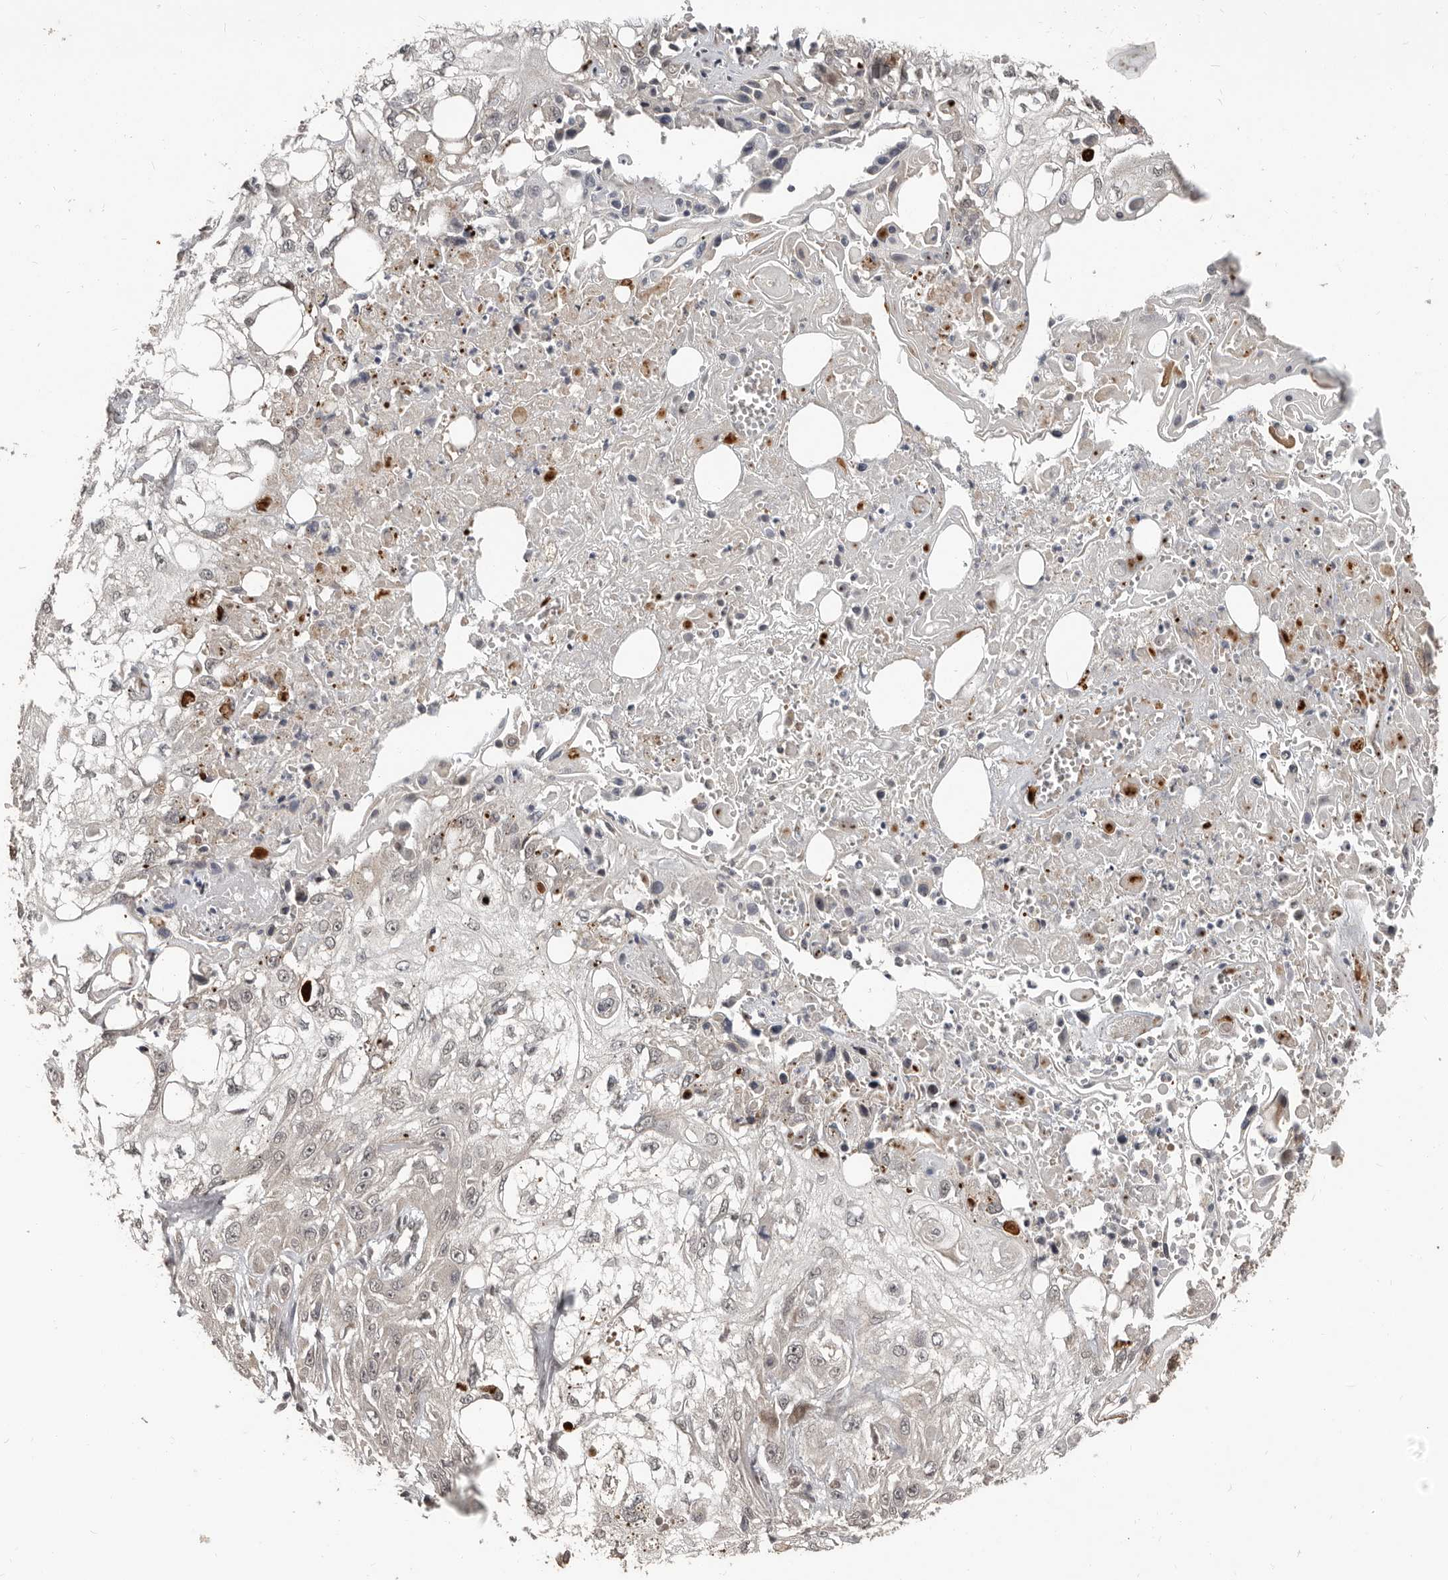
{"staining": {"intensity": "negative", "quantity": "none", "location": "none"}, "tissue": "skin cancer", "cell_type": "Tumor cells", "image_type": "cancer", "snomed": [{"axis": "morphology", "description": "Squamous cell carcinoma, NOS"}, {"axis": "topography", "description": "Skin"}], "caption": "Skin squamous cell carcinoma stained for a protein using IHC reveals no staining tumor cells.", "gene": "APOL6", "patient": {"sex": "male", "age": 75}}